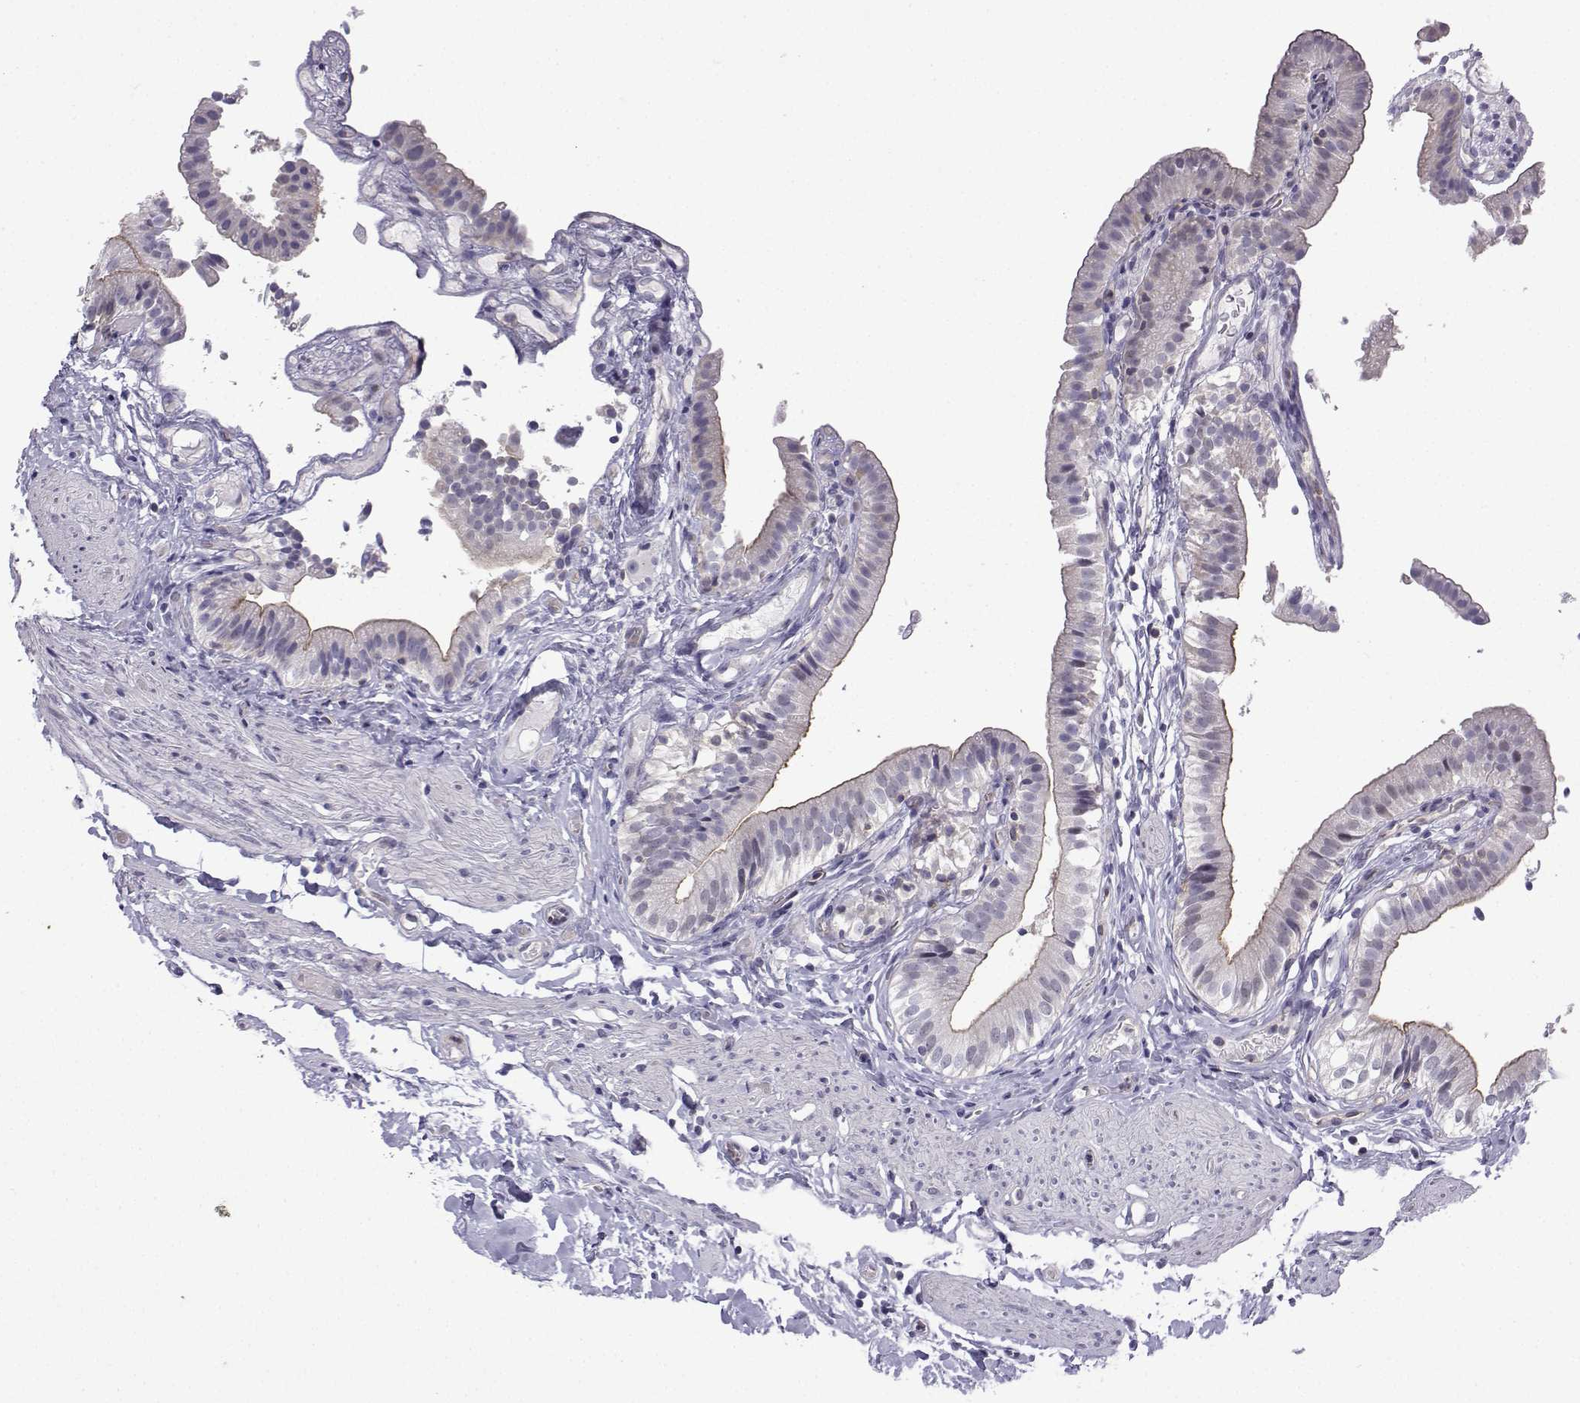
{"staining": {"intensity": "weak", "quantity": "<25%", "location": "cytoplasmic/membranous"}, "tissue": "gallbladder", "cell_type": "Glandular cells", "image_type": "normal", "snomed": [{"axis": "morphology", "description": "Normal tissue, NOS"}, {"axis": "topography", "description": "Gallbladder"}], "caption": "Gallbladder stained for a protein using immunohistochemistry reveals no positivity glandular cells.", "gene": "INCENP", "patient": {"sex": "female", "age": 47}}